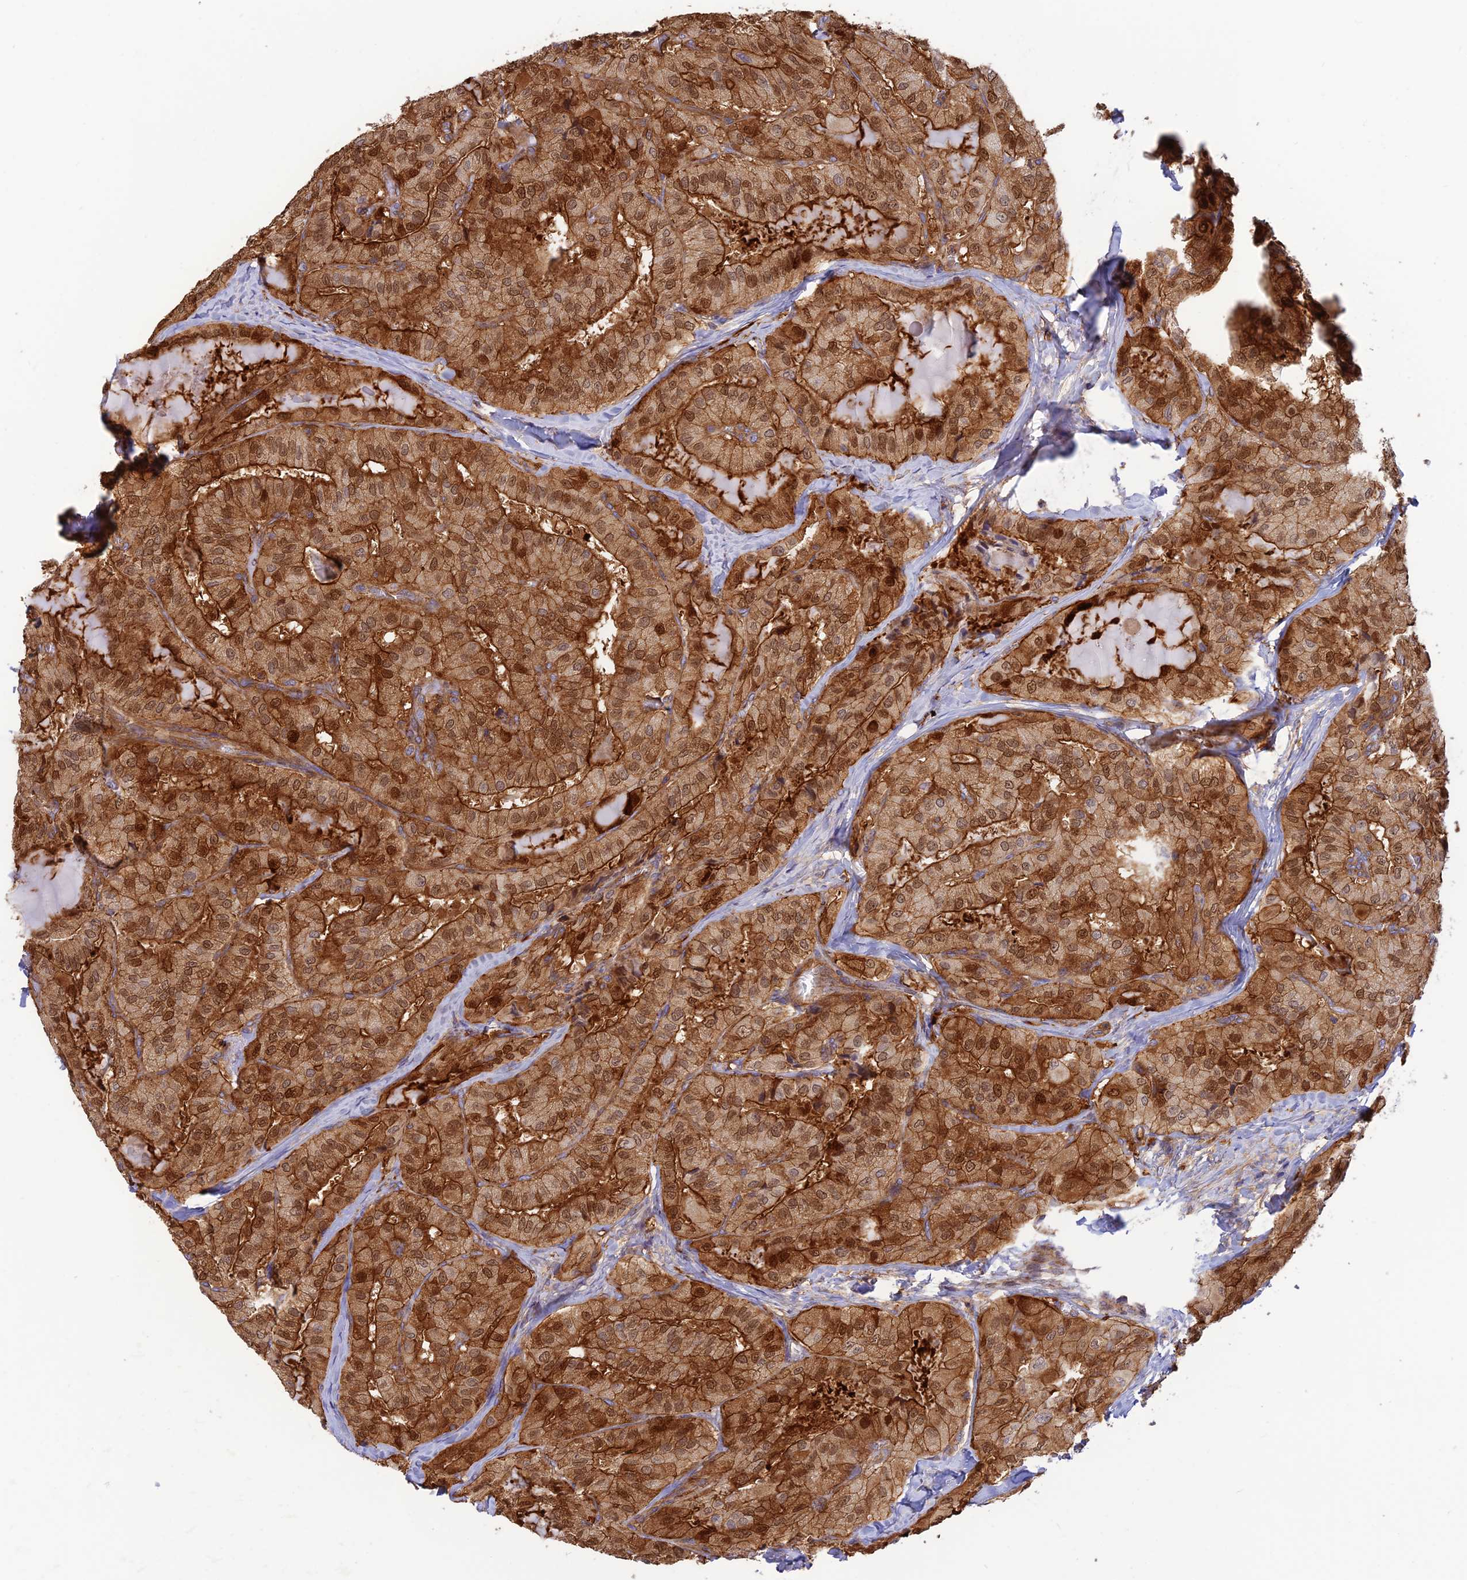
{"staining": {"intensity": "strong", "quantity": ">75%", "location": "cytoplasmic/membranous,nuclear"}, "tissue": "thyroid cancer", "cell_type": "Tumor cells", "image_type": "cancer", "snomed": [{"axis": "morphology", "description": "Normal tissue, NOS"}, {"axis": "morphology", "description": "Papillary adenocarcinoma, NOS"}, {"axis": "topography", "description": "Thyroid gland"}], "caption": "Human thyroid cancer stained with a brown dye shows strong cytoplasmic/membranous and nuclear positive positivity in approximately >75% of tumor cells.", "gene": "PPP1R12C", "patient": {"sex": "female", "age": 59}}